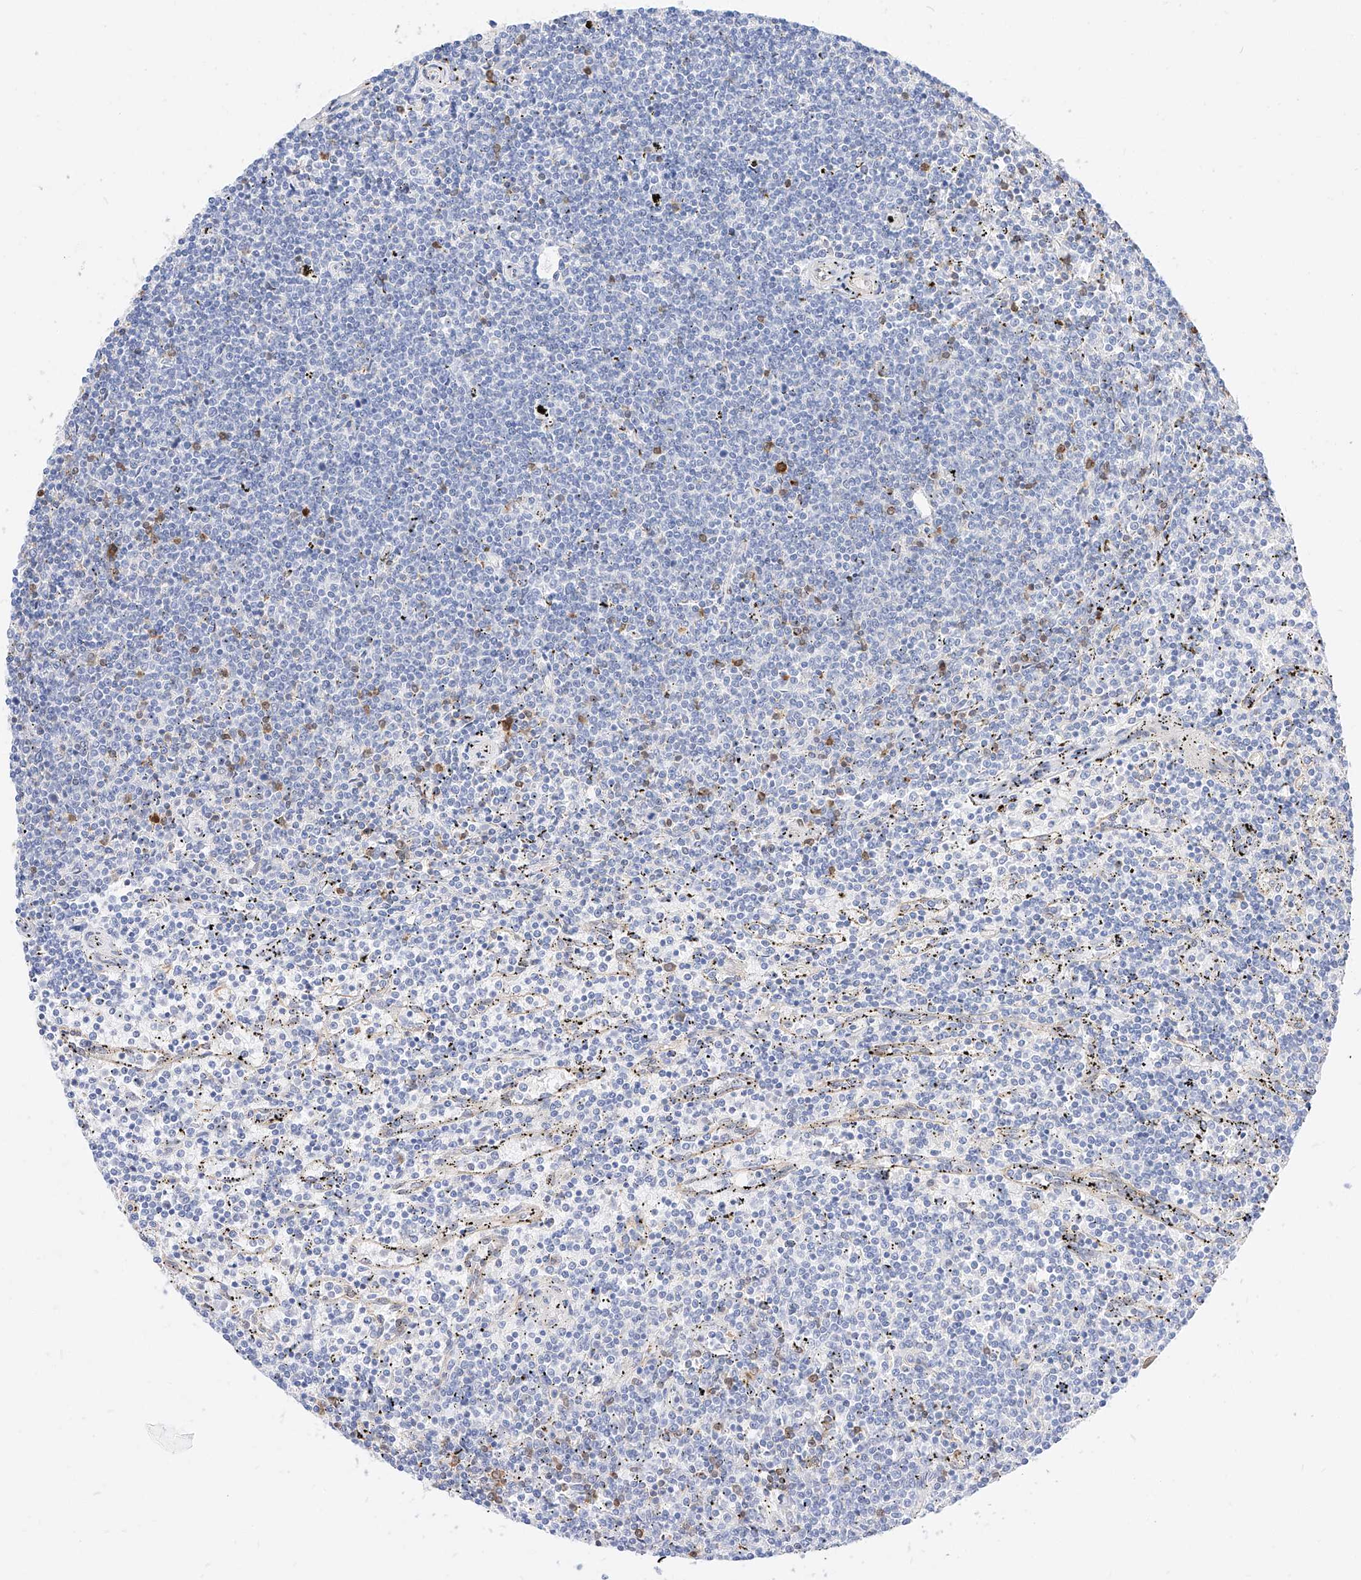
{"staining": {"intensity": "negative", "quantity": "none", "location": "none"}, "tissue": "lymphoma", "cell_type": "Tumor cells", "image_type": "cancer", "snomed": [{"axis": "morphology", "description": "Malignant lymphoma, non-Hodgkin's type, Low grade"}, {"axis": "topography", "description": "Spleen"}], "caption": "Human malignant lymphoma, non-Hodgkin's type (low-grade) stained for a protein using immunohistochemistry (IHC) demonstrates no expression in tumor cells.", "gene": "MAP7", "patient": {"sex": "female", "age": 50}}